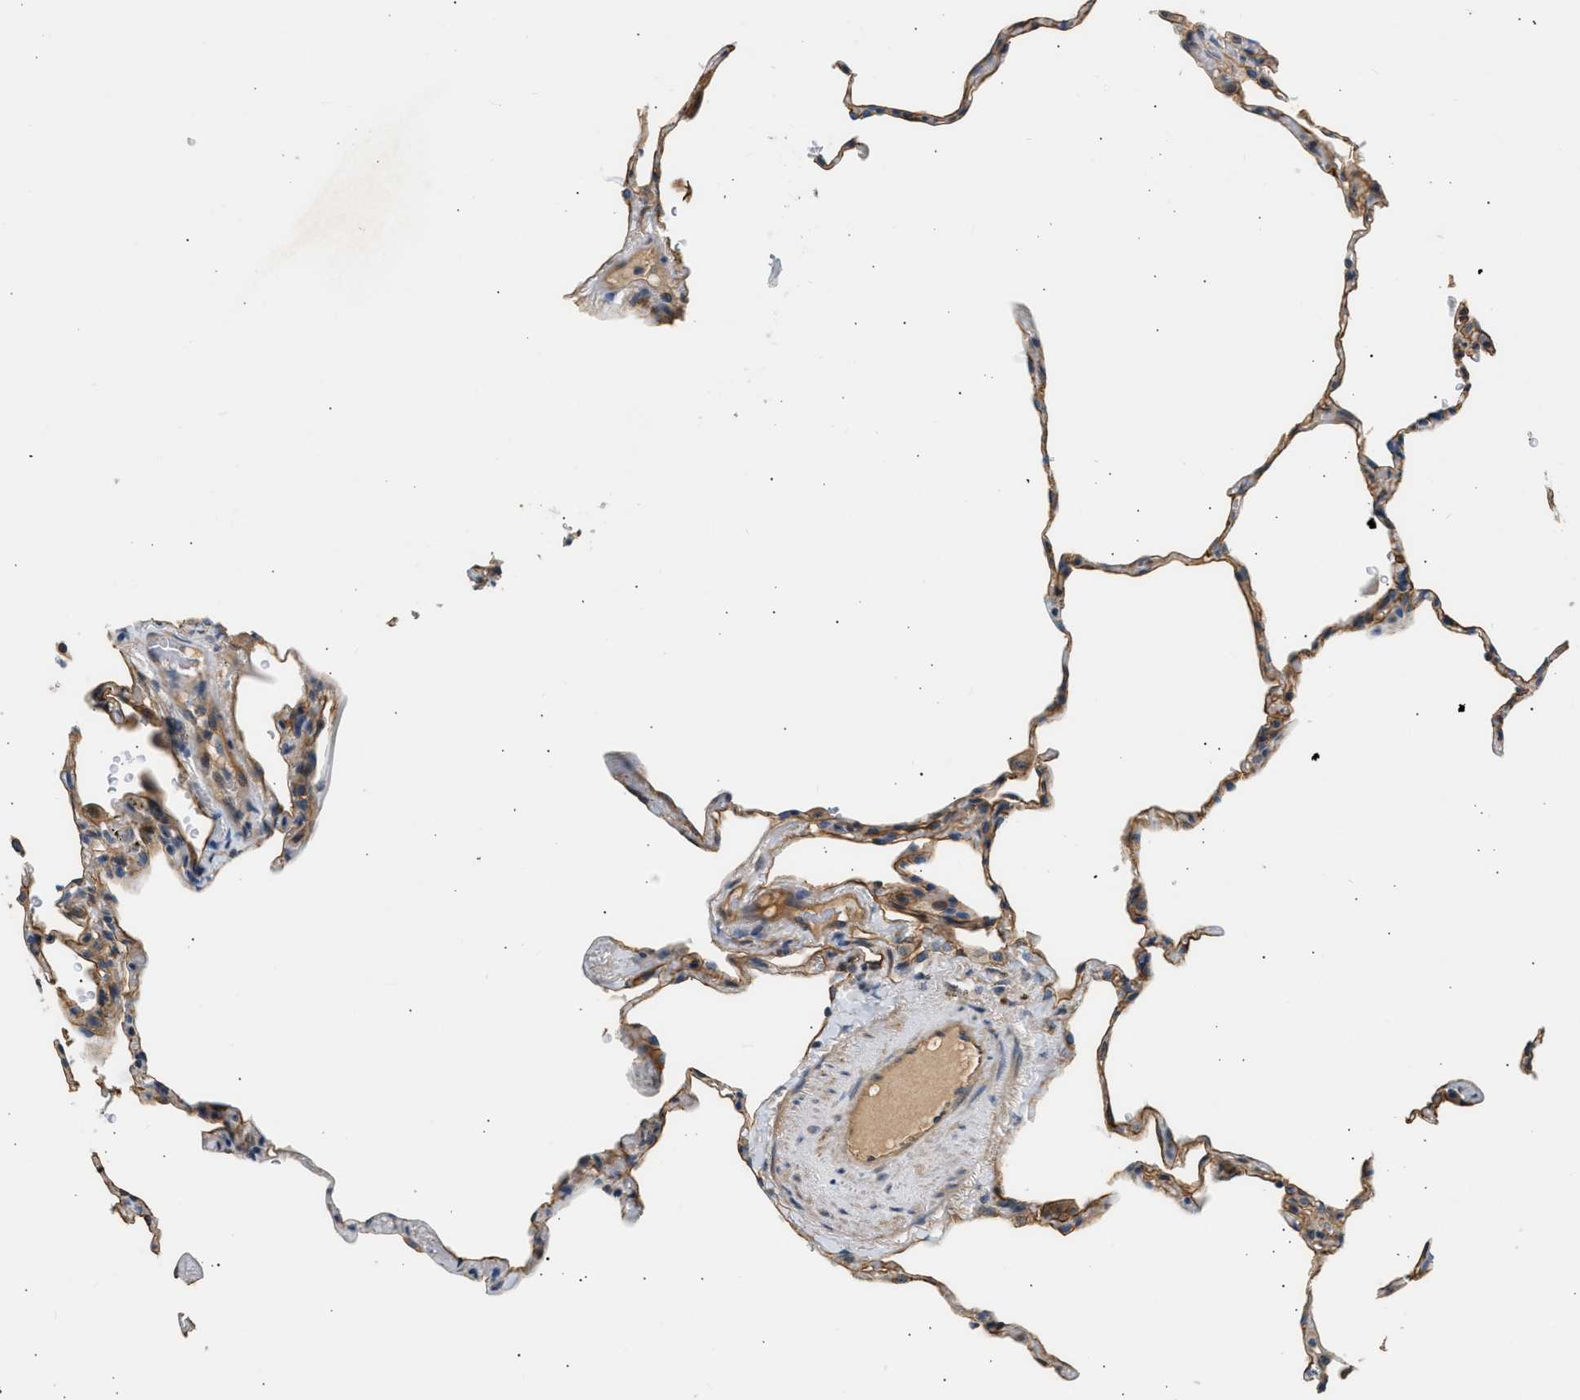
{"staining": {"intensity": "moderate", "quantity": "25%-75%", "location": "cytoplasmic/membranous"}, "tissue": "lung", "cell_type": "Alveolar cells", "image_type": "normal", "snomed": [{"axis": "morphology", "description": "Normal tissue, NOS"}, {"axis": "topography", "description": "Lung"}], "caption": "Protein staining of normal lung shows moderate cytoplasmic/membranous expression in approximately 25%-75% of alveolar cells. Nuclei are stained in blue.", "gene": "WDR31", "patient": {"sex": "male", "age": 59}}